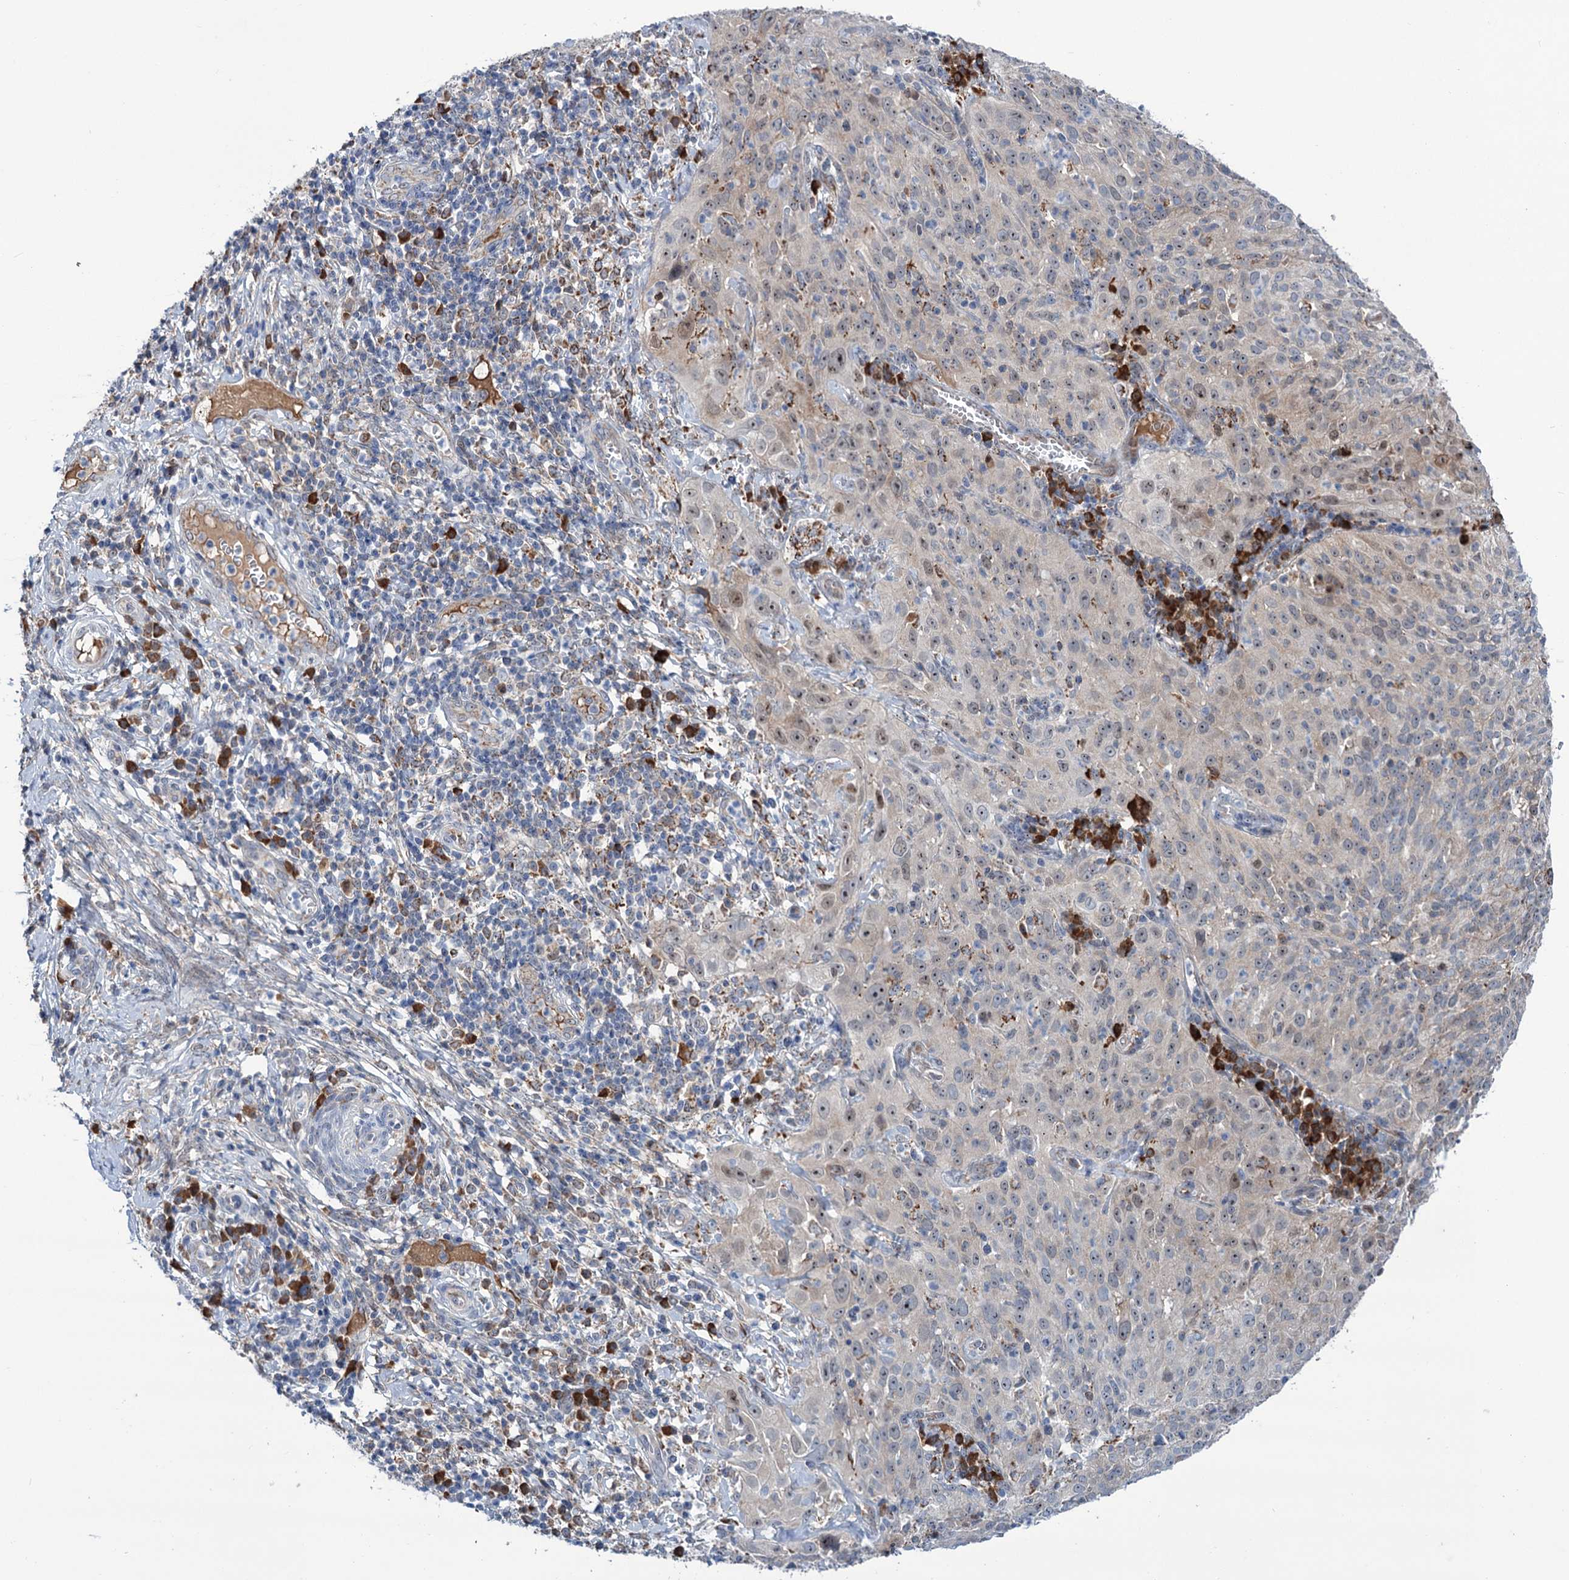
{"staining": {"intensity": "weak", "quantity": "<25%", "location": "cytoplasmic/membranous"}, "tissue": "cervical cancer", "cell_type": "Tumor cells", "image_type": "cancer", "snomed": [{"axis": "morphology", "description": "Squamous cell carcinoma, NOS"}, {"axis": "topography", "description": "Cervix"}], "caption": "Immunohistochemistry histopathology image of neoplastic tissue: human cervical cancer stained with DAB displays no significant protein staining in tumor cells.", "gene": "LPIN1", "patient": {"sex": "female", "age": 31}}